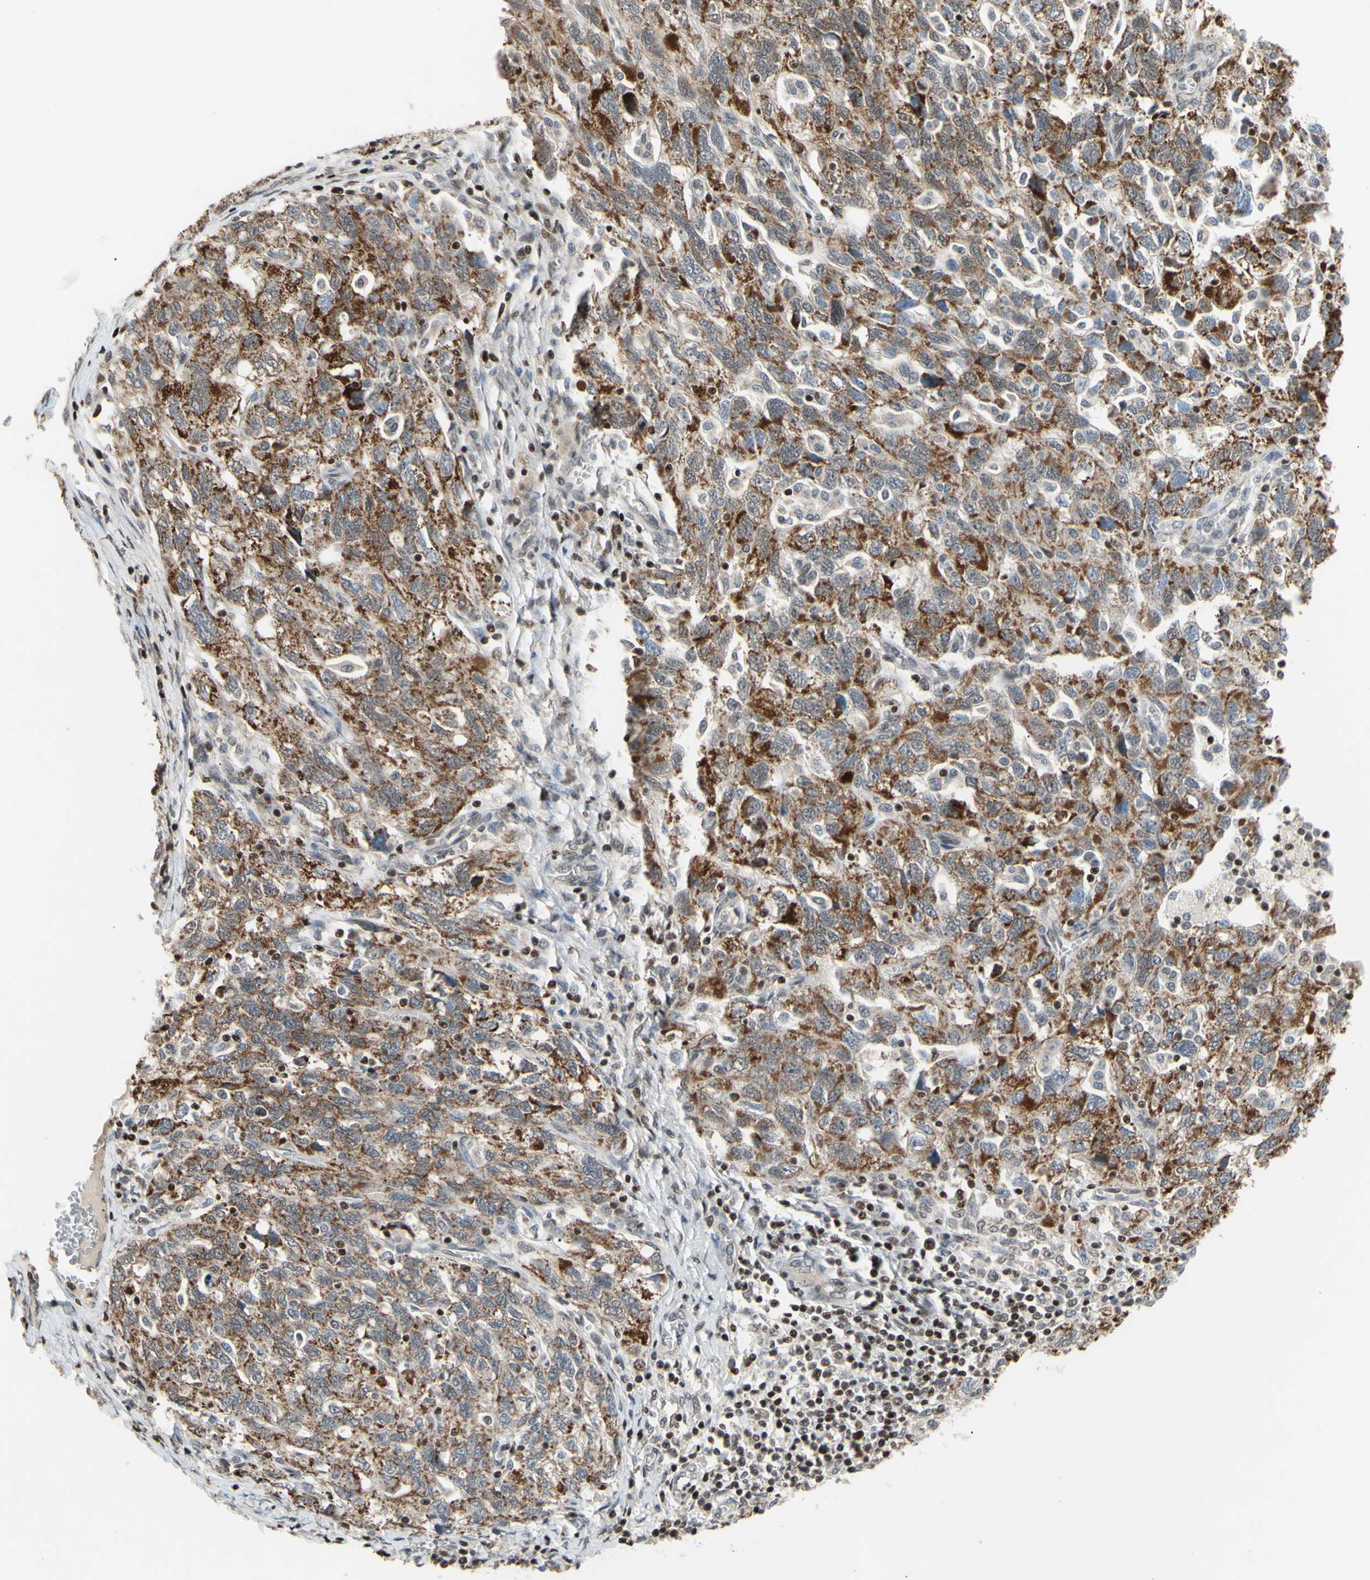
{"staining": {"intensity": "moderate", "quantity": ">75%", "location": "cytoplasmic/membranous"}, "tissue": "ovarian cancer", "cell_type": "Tumor cells", "image_type": "cancer", "snomed": [{"axis": "morphology", "description": "Carcinoma, NOS"}, {"axis": "morphology", "description": "Cystadenocarcinoma, serous, NOS"}, {"axis": "topography", "description": "Ovary"}], "caption": "Serous cystadenocarcinoma (ovarian) stained for a protein (brown) demonstrates moderate cytoplasmic/membranous positive positivity in about >75% of tumor cells.", "gene": "SP4", "patient": {"sex": "female", "age": 69}}